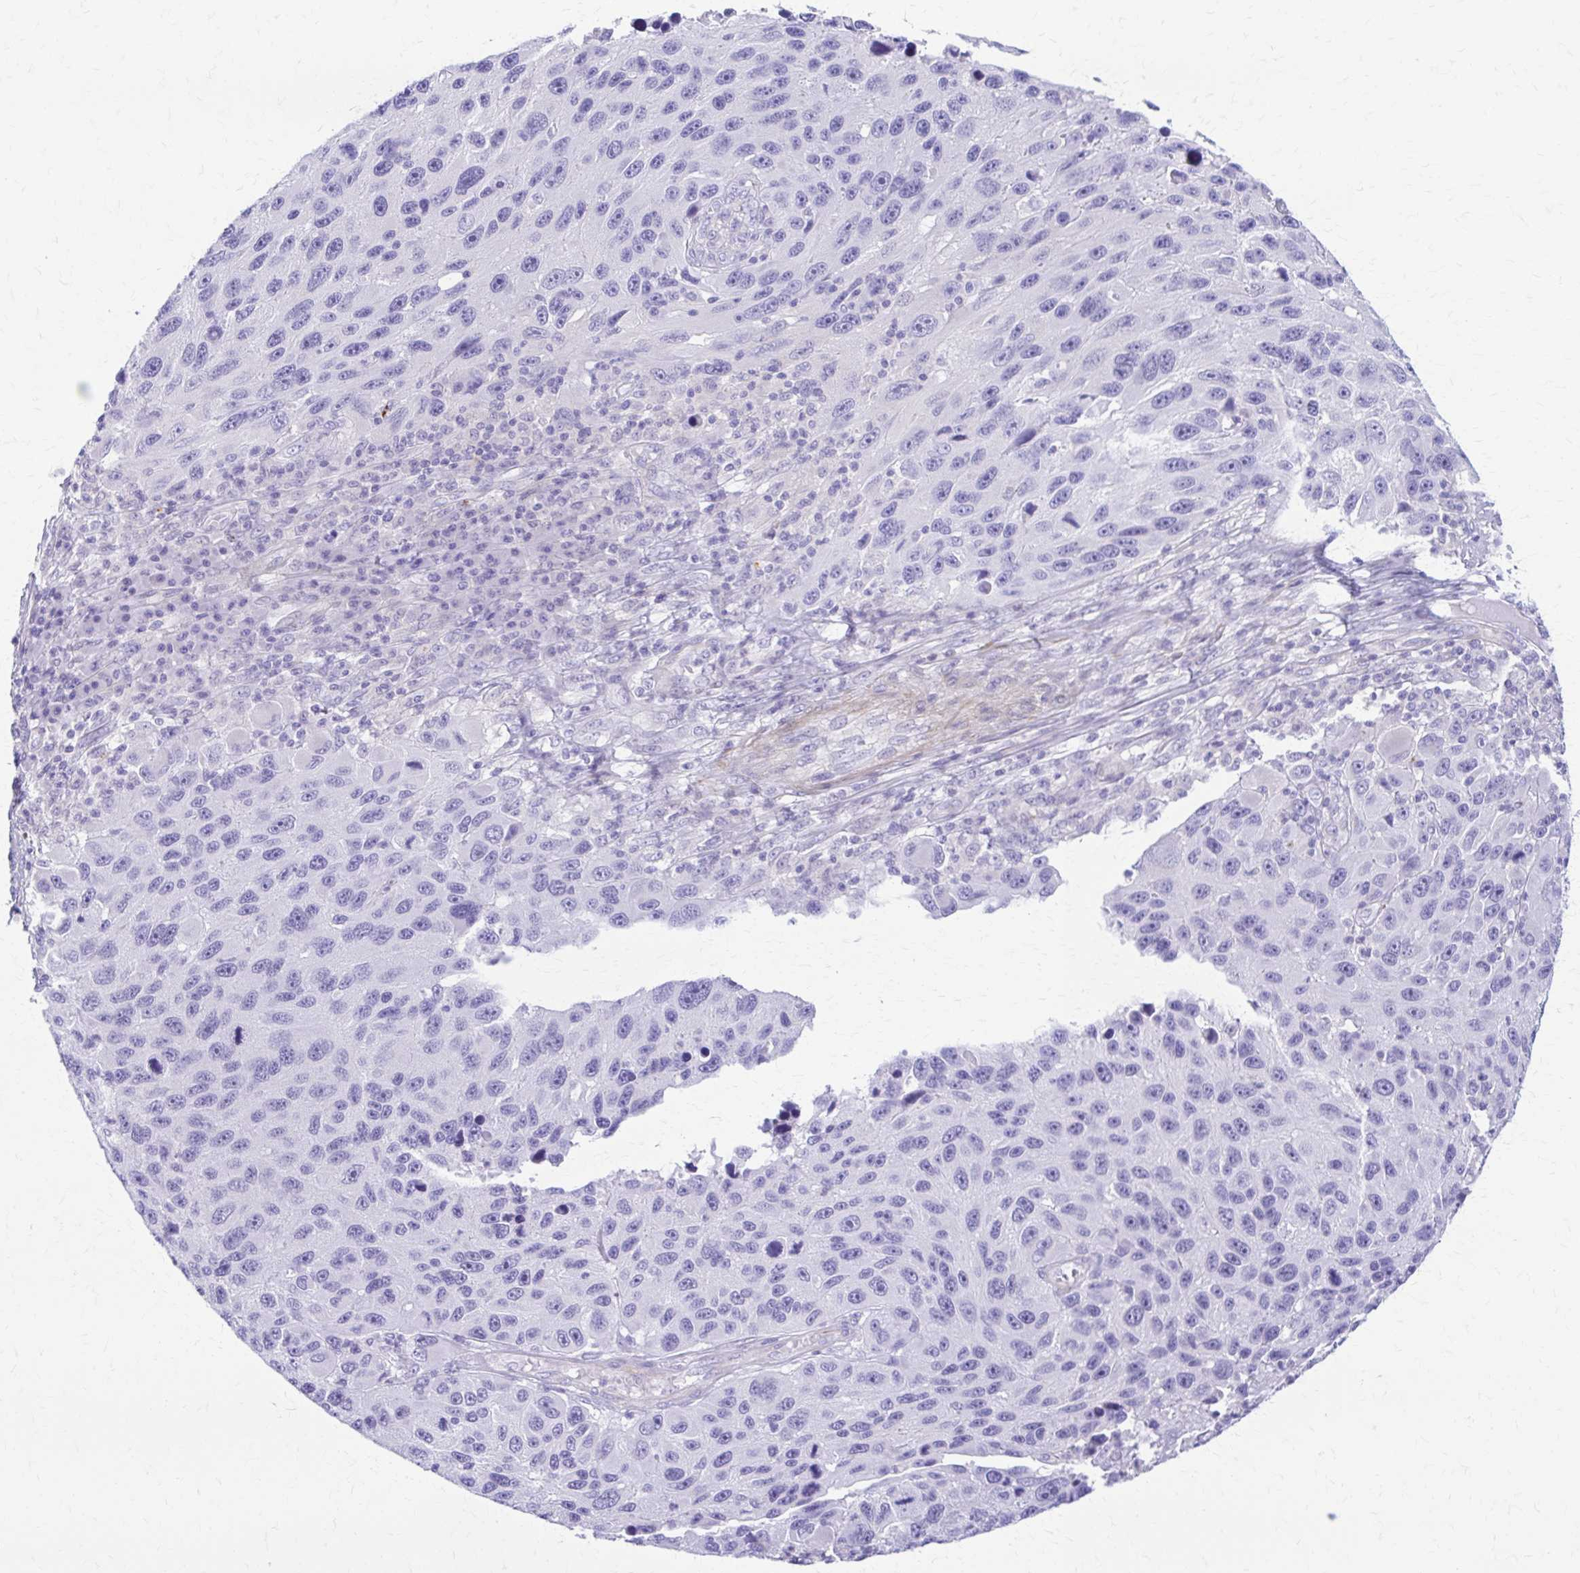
{"staining": {"intensity": "negative", "quantity": "none", "location": "none"}, "tissue": "melanoma", "cell_type": "Tumor cells", "image_type": "cancer", "snomed": [{"axis": "morphology", "description": "Malignant melanoma, NOS"}, {"axis": "topography", "description": "Skin"}], "caption": "Malignant melanoma stained for a protein using immunohistochemistry (IHC) displays no staining tumor cells.", "gene": "DSP", "patient": {"sex": "male", "age": 53}}